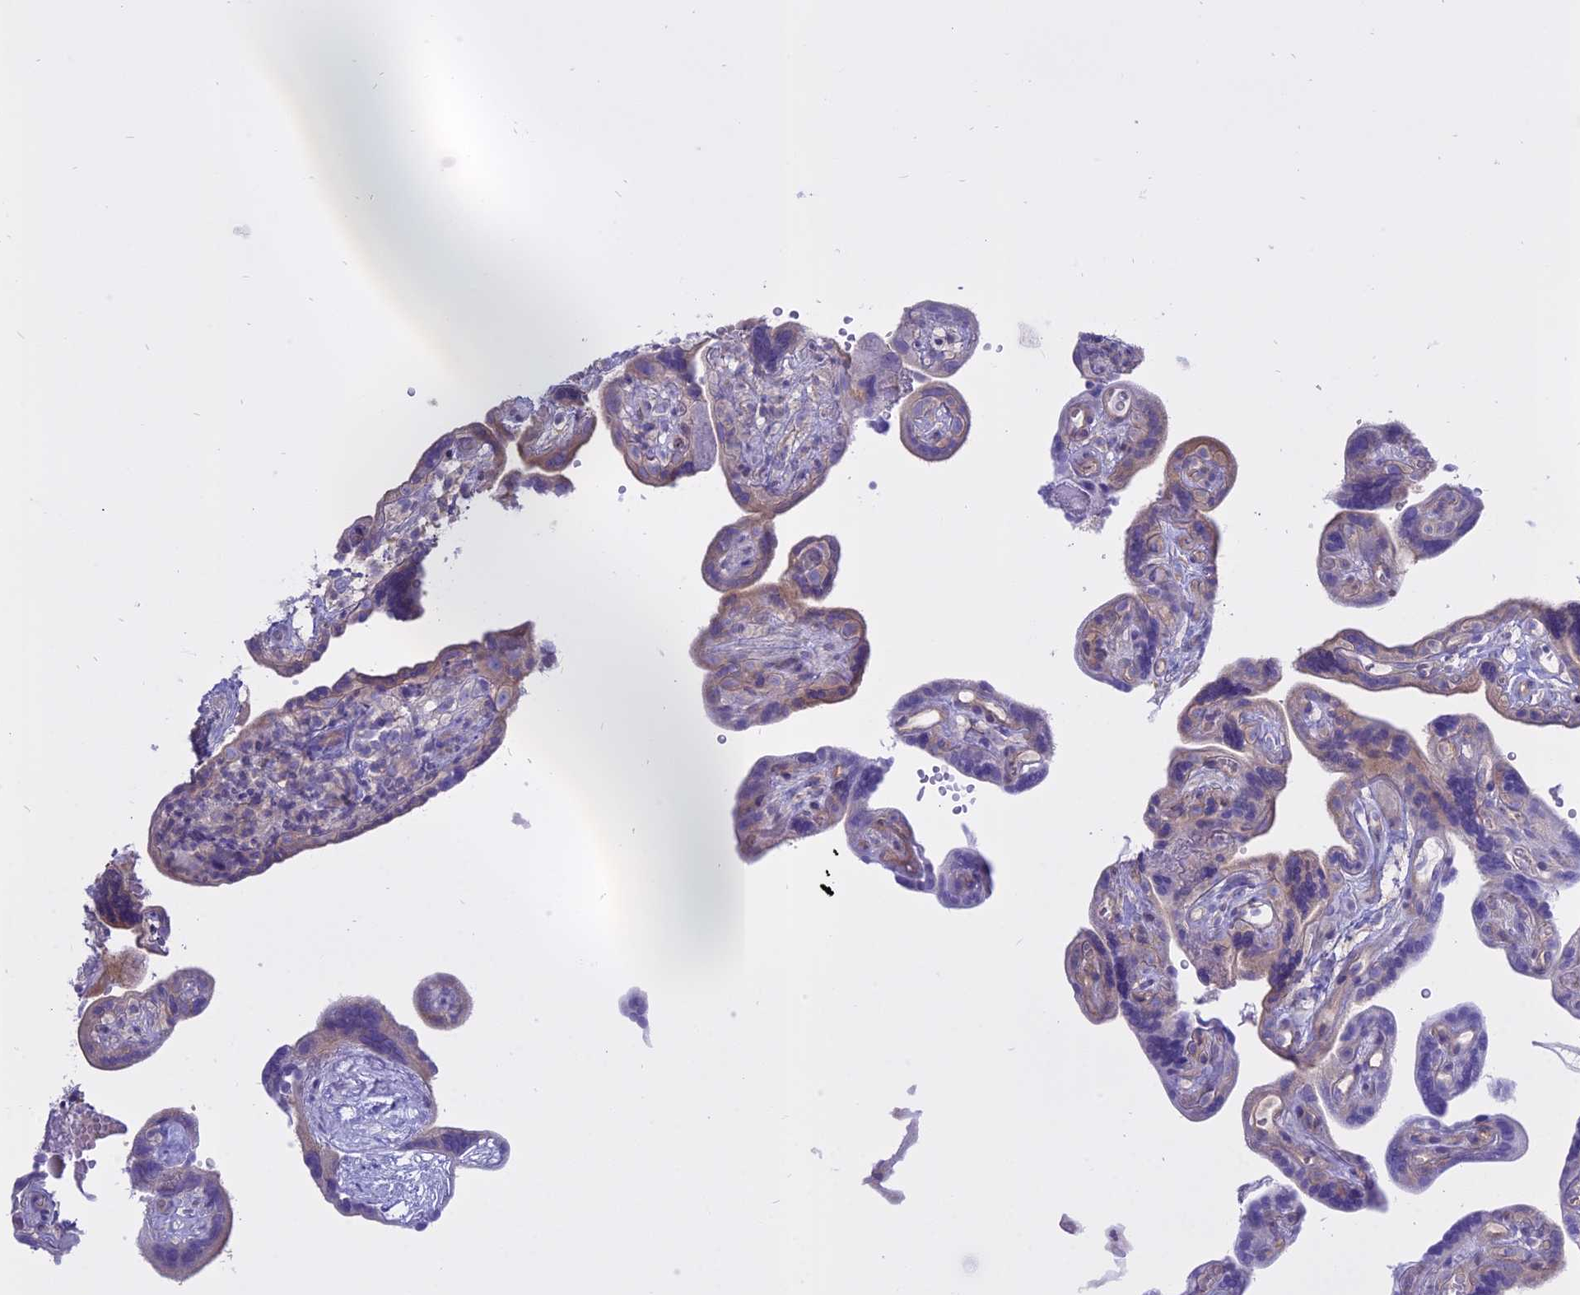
{"staining": {"intensity": "negative", "quantity": "none", "location": "none"}, "tissue": "placenta", "cell_type": "Decidual cells", "image_type": "normal", "snomed": [{"axis": "morphology", "description": "Normal tissue, NOS"}, {"axis": "topography", "description": "Placenta"}], "caption": "Decidual cells show no significant protein expression in normal placenta.", "gene": "AHCYL1", "patient": {"sex": "female", "age": 30}}